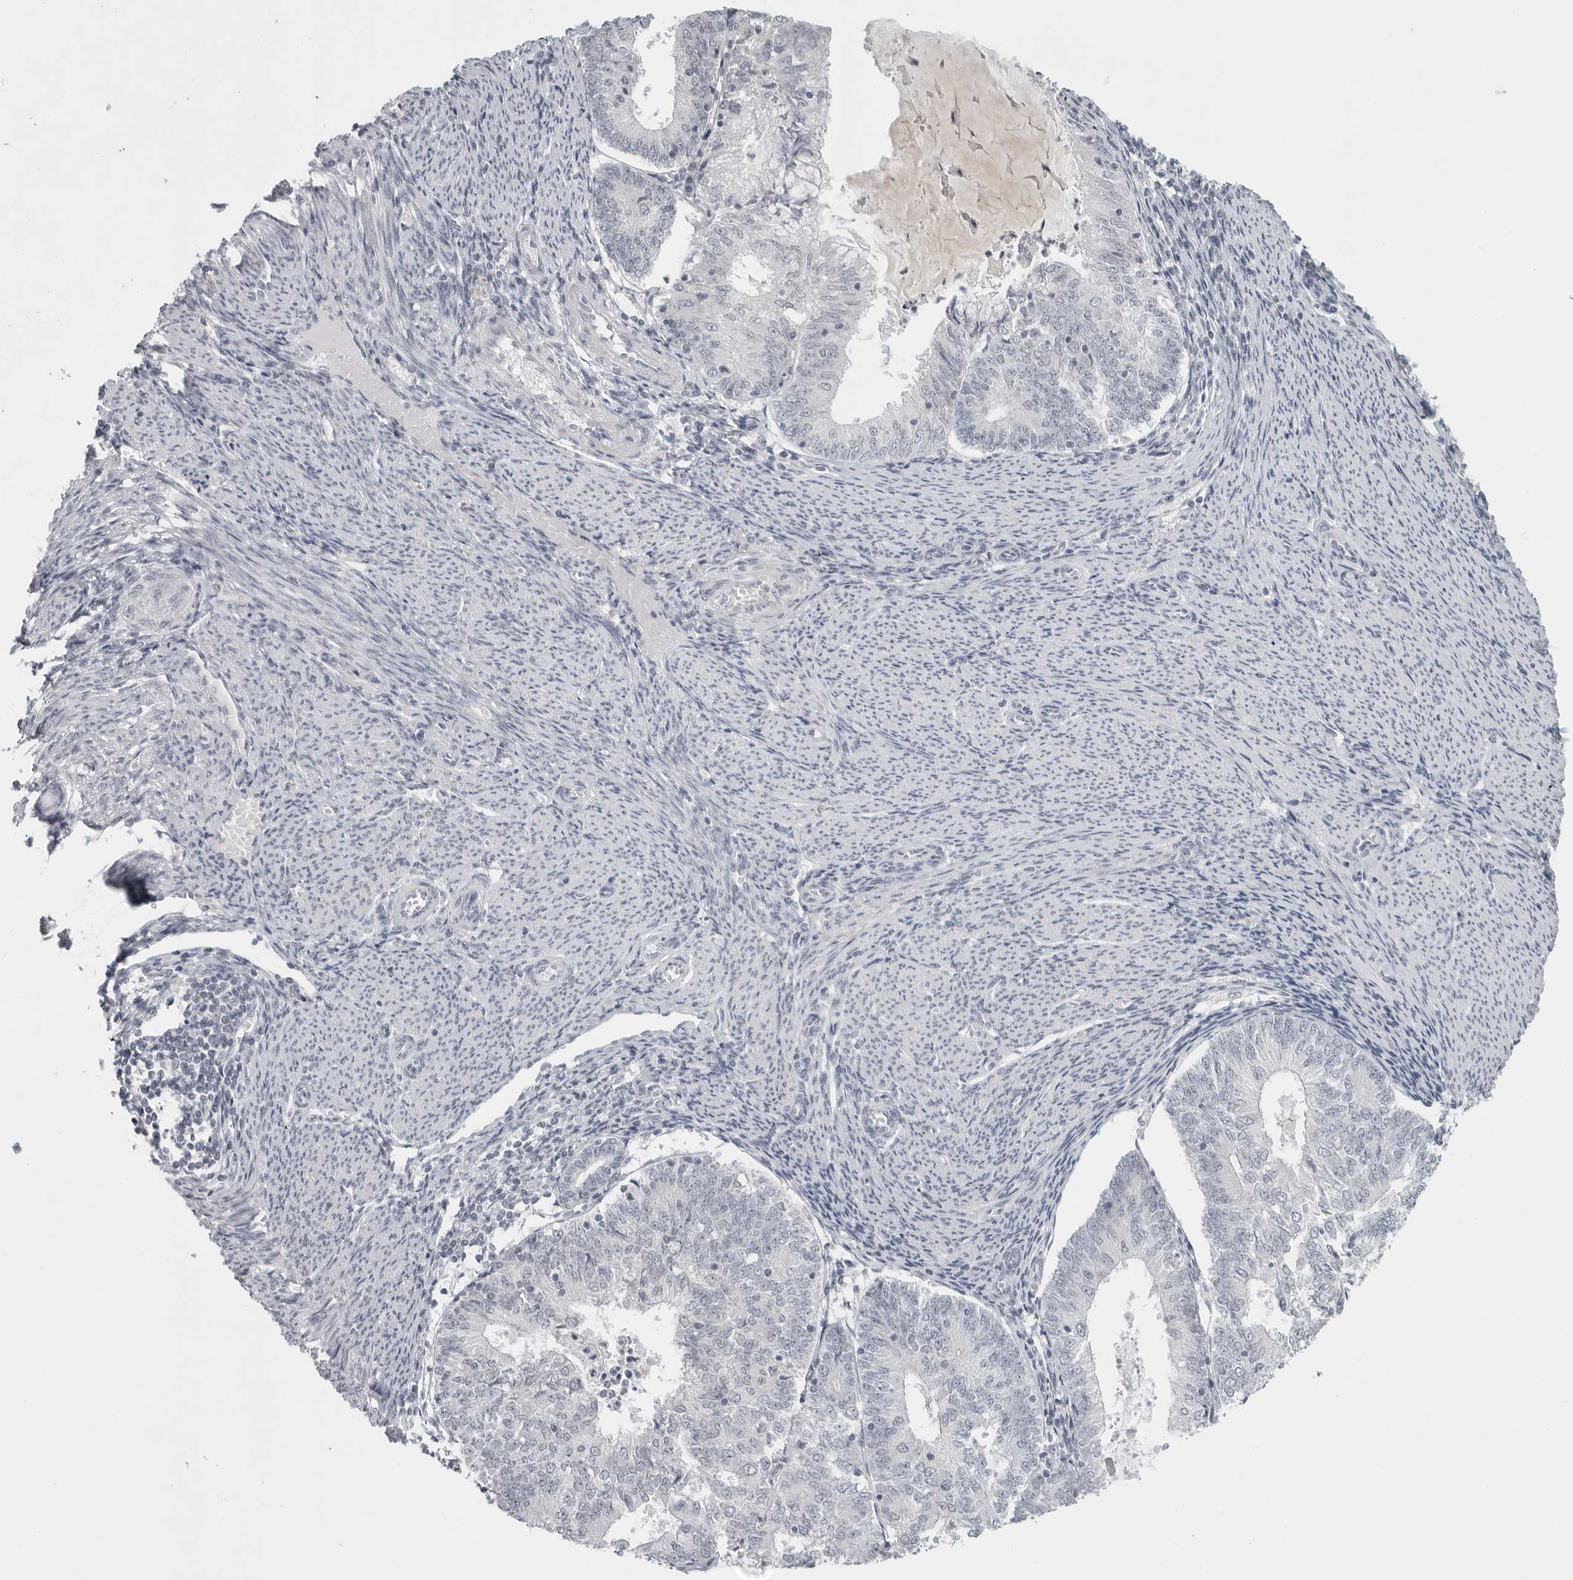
{"staining": {"intensity": "negative", "quantity": "none", "location": "none"}, "tissue": "endometrial cancer", "cell_type": "Tumor cells", "image_type": "cancer", "snomed": [{"axis": "morphology", "description": "Adenocarcinoma, NOS"}, {"axis": "topography", "description": "Endometrium"}], "caption": "Tumor cells are negative for brown protein staining in adenocarcinoma (endometrial).", "gene": "BPIFA1", "patient": {"sex": "female", "age": 57}}